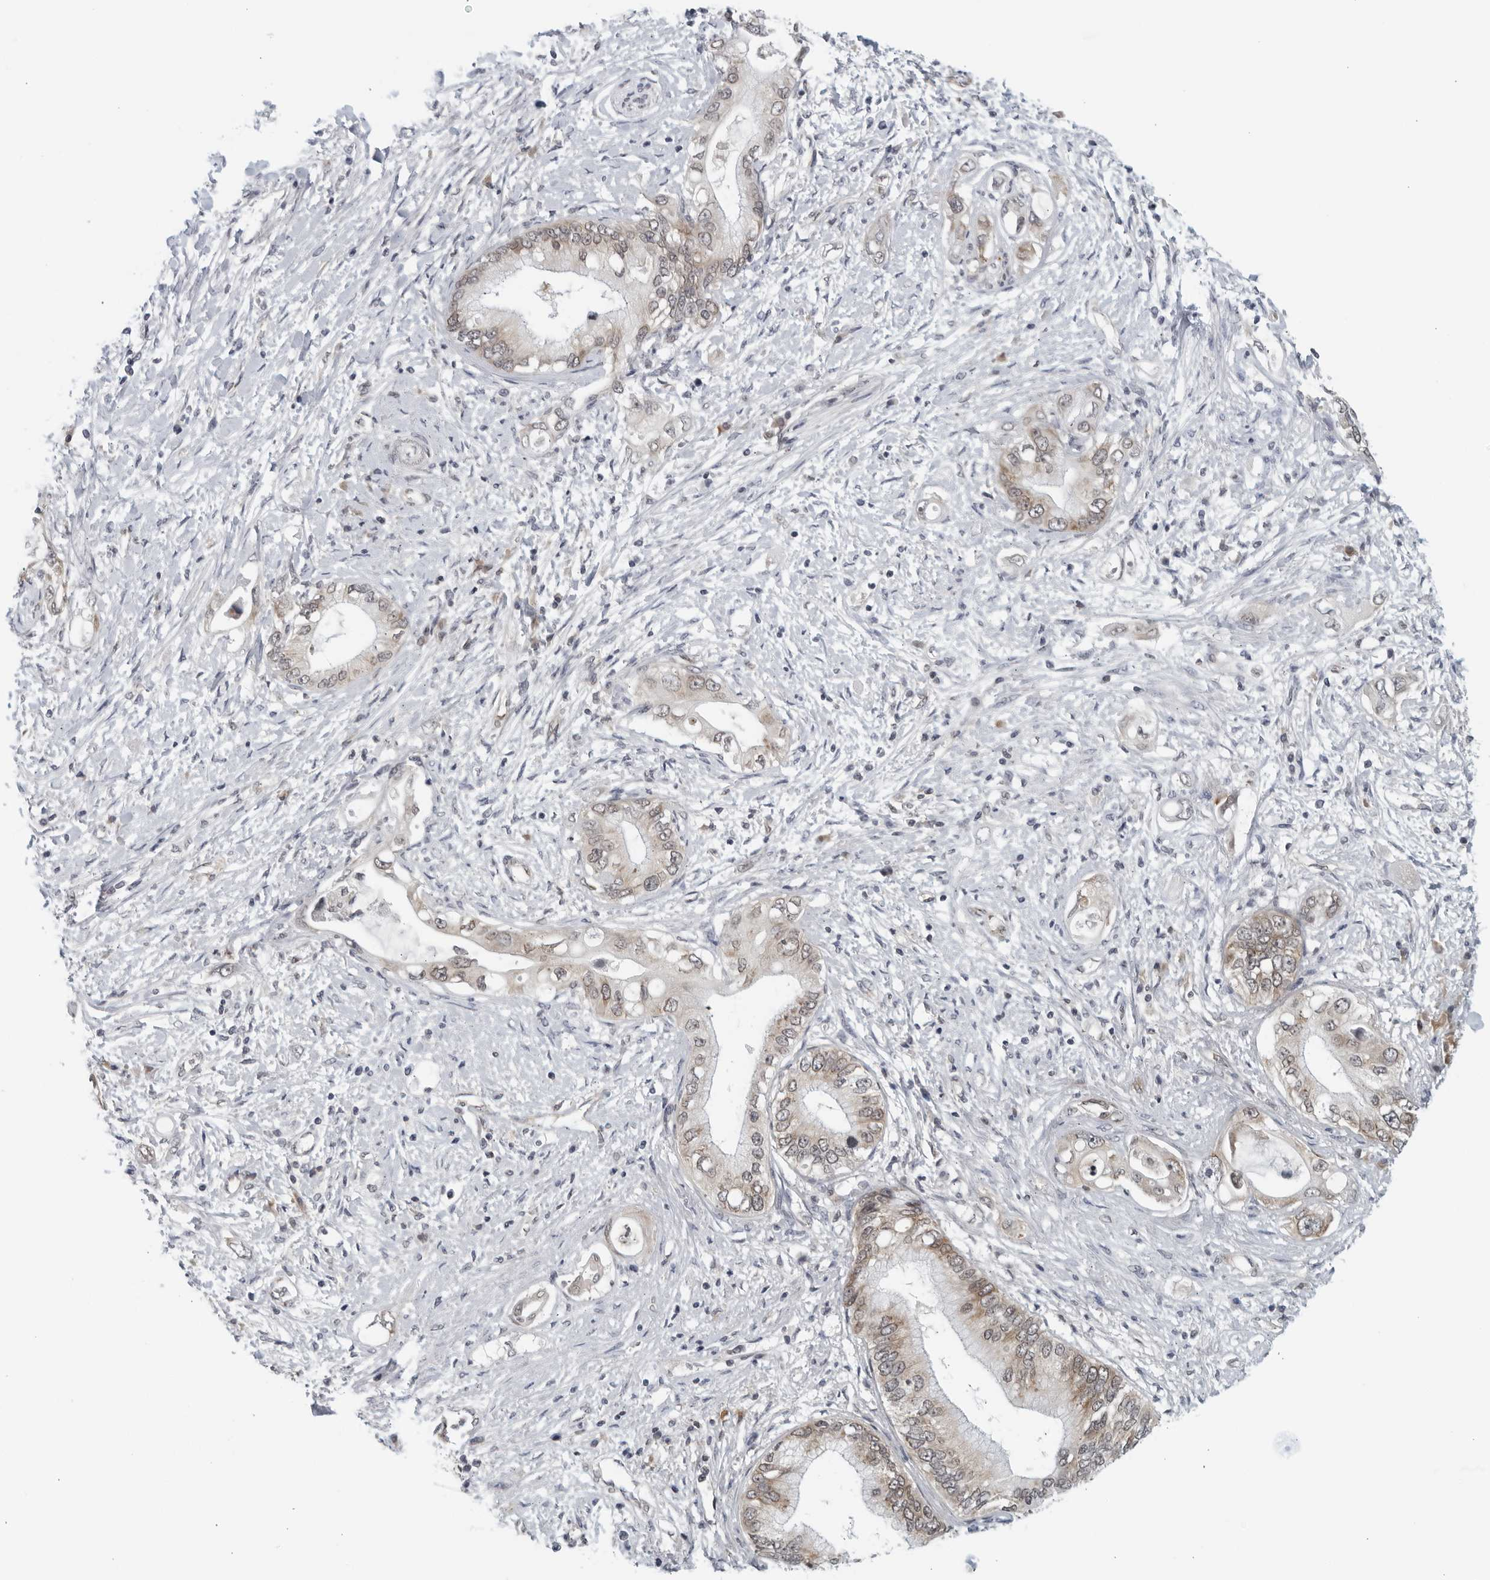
{"staining": {"intensity": "weak", "quantity": "25%-75%", "location": "cytoplasmic/membranous,nuclear"}, "tissue": "pancreatic cancer", "cell_type": "Tumor cells", "image_type": "cancer", "snomed": [{"axis": "morphology", "description": "Inflammation, NOS"}, {"axis": "morphology", "description": "Adenocarcinoma, NOS"}, {"axis": "topography", "description": "Pancreas"}], "caption": "A photomicrograph of human adenocarcinoma (pancreatic) stained for a protein shows weak cytoplasmic/membranous and nuclear brown staining in tumor cells.", "gene": "RC3H1", "patient": {"sex": "female", "age": 56}}